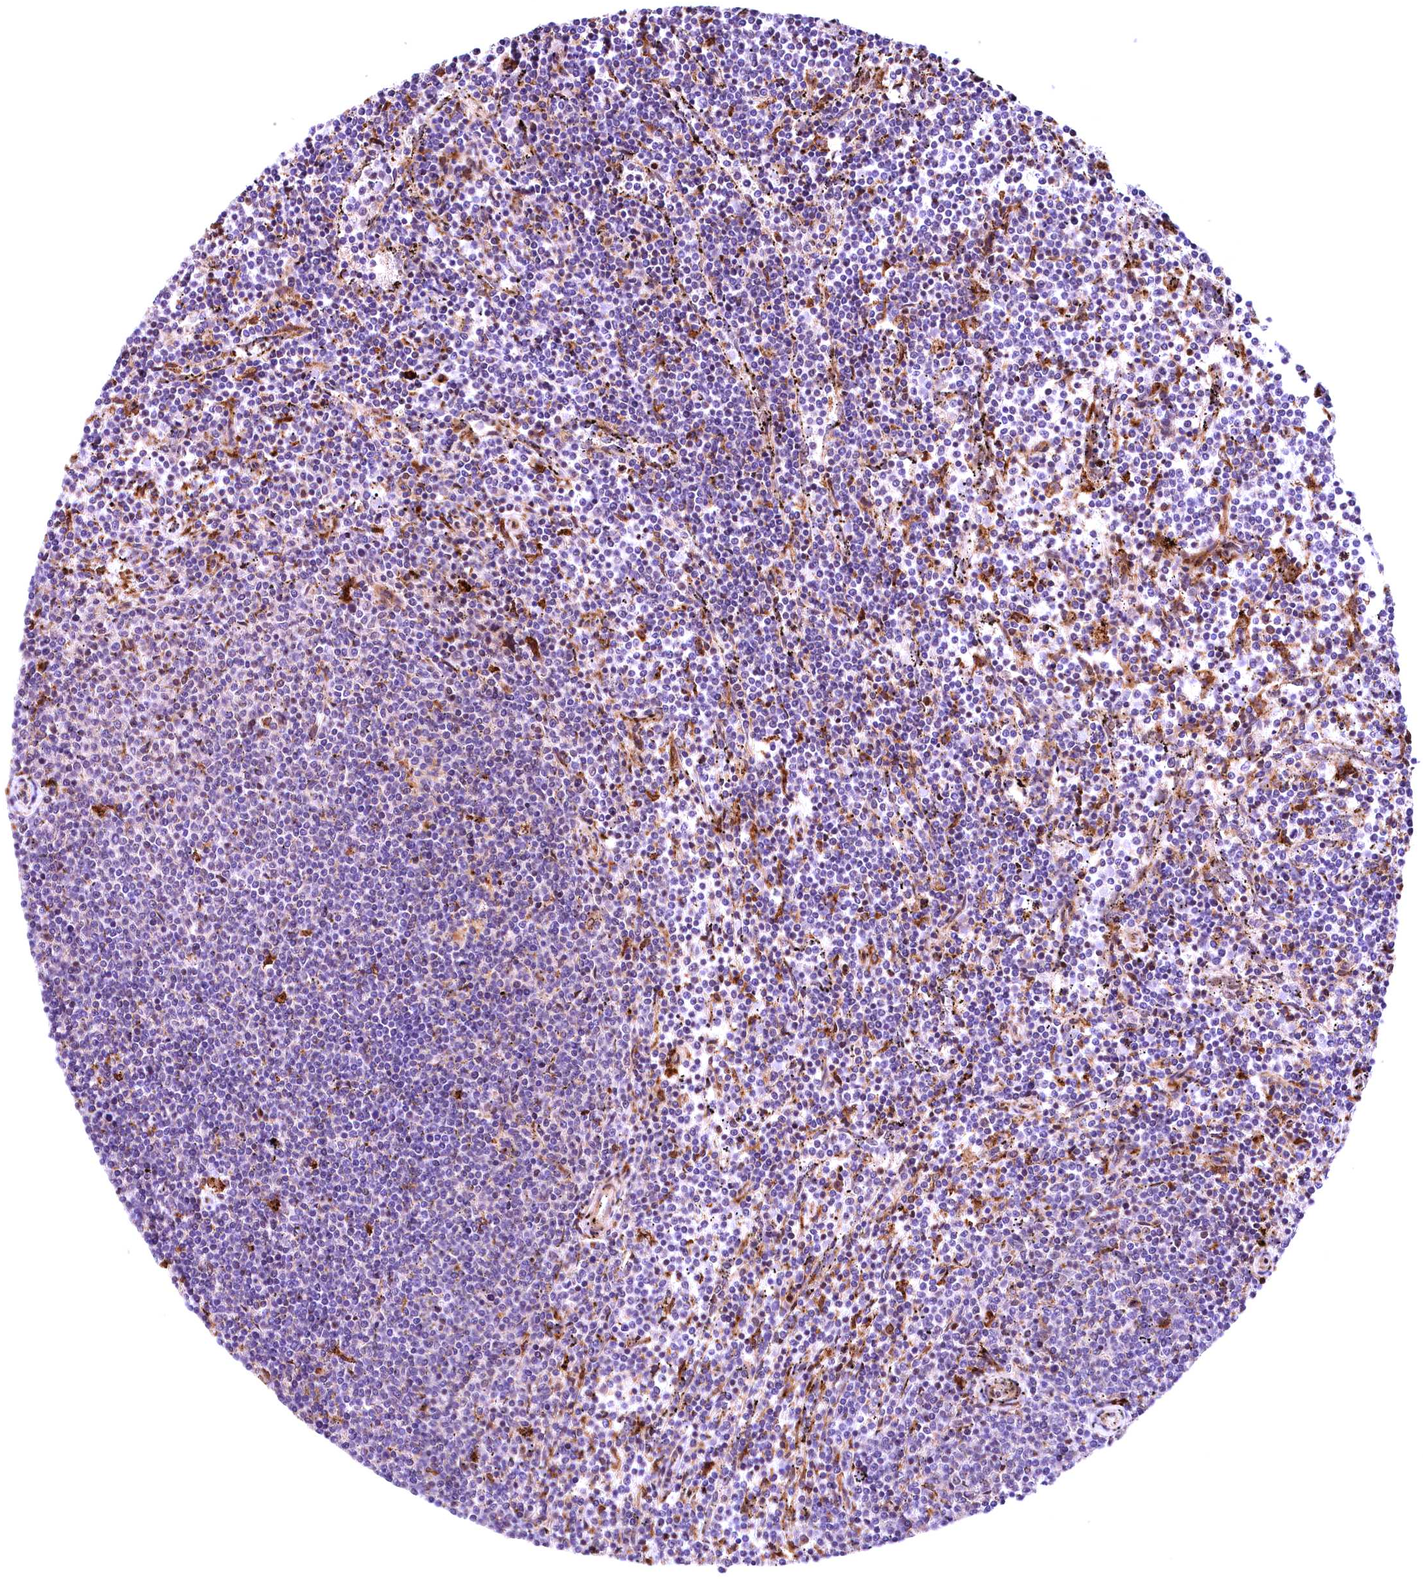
{"staining": {"intensity": "negative", "quantity": "none", "location": "none"}, "tissue": "lymphoma", "cell_type": "Tumor cells", "image_type": "cancer", "snomed": [{"axis": "morphology", "description": "Malignant lymphoma, non-Hodgkin's type, Low grade"}, {"axis": "topography", "description": "Spleen"}], "caption": "Image shows no protein expression in tumor cells of malignant lymphoma, non-Hodgkin's type (low-grade) tissue. (IHC, brightfield microscopy, high magnification).", "gene": "FBXO45", "patient": {"sex": "female", "age": 50}}